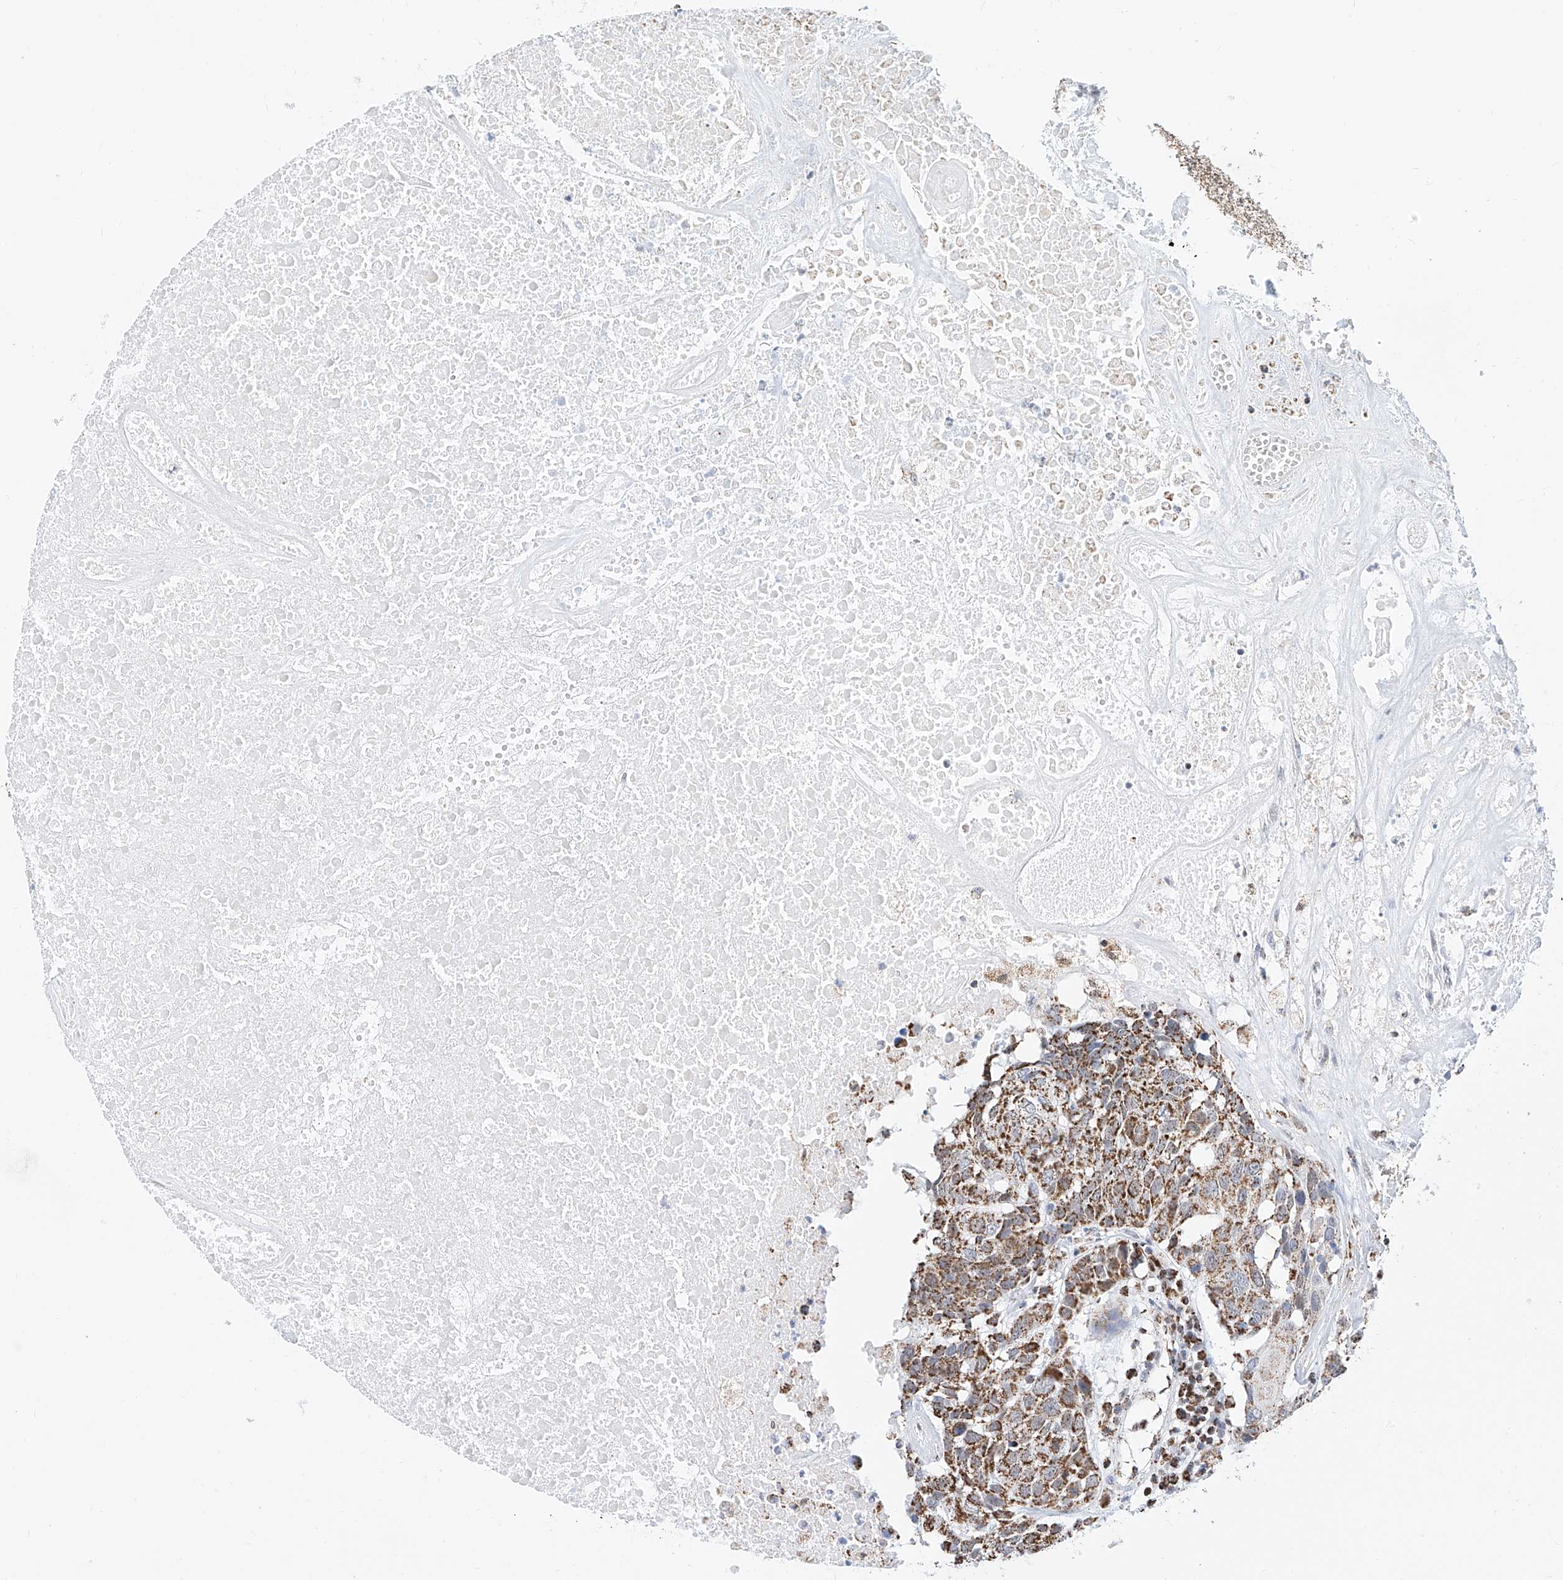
{"staining": {"intensity": "moderate", "quantity": ">75%", "location": "cytoplasmic/membranous"}, "tissue": "head and neck cancer", "cell_type": "Tumor cells", "image_type": "cancer", "snomed": [{"axis": "morphology", "description": "Squamous cell carcinoma, NOS"}, {"axis": "topography", "description": "Head-Neck"}], "caption": "Protein analysis of squamous cell carcinoma (head and neck) tissue displays moderate cytoplasmic/membranous staining in about >75% of tumor cells.", "gene": "NALCN", "patient": {"sex": "male", "age": 66}}